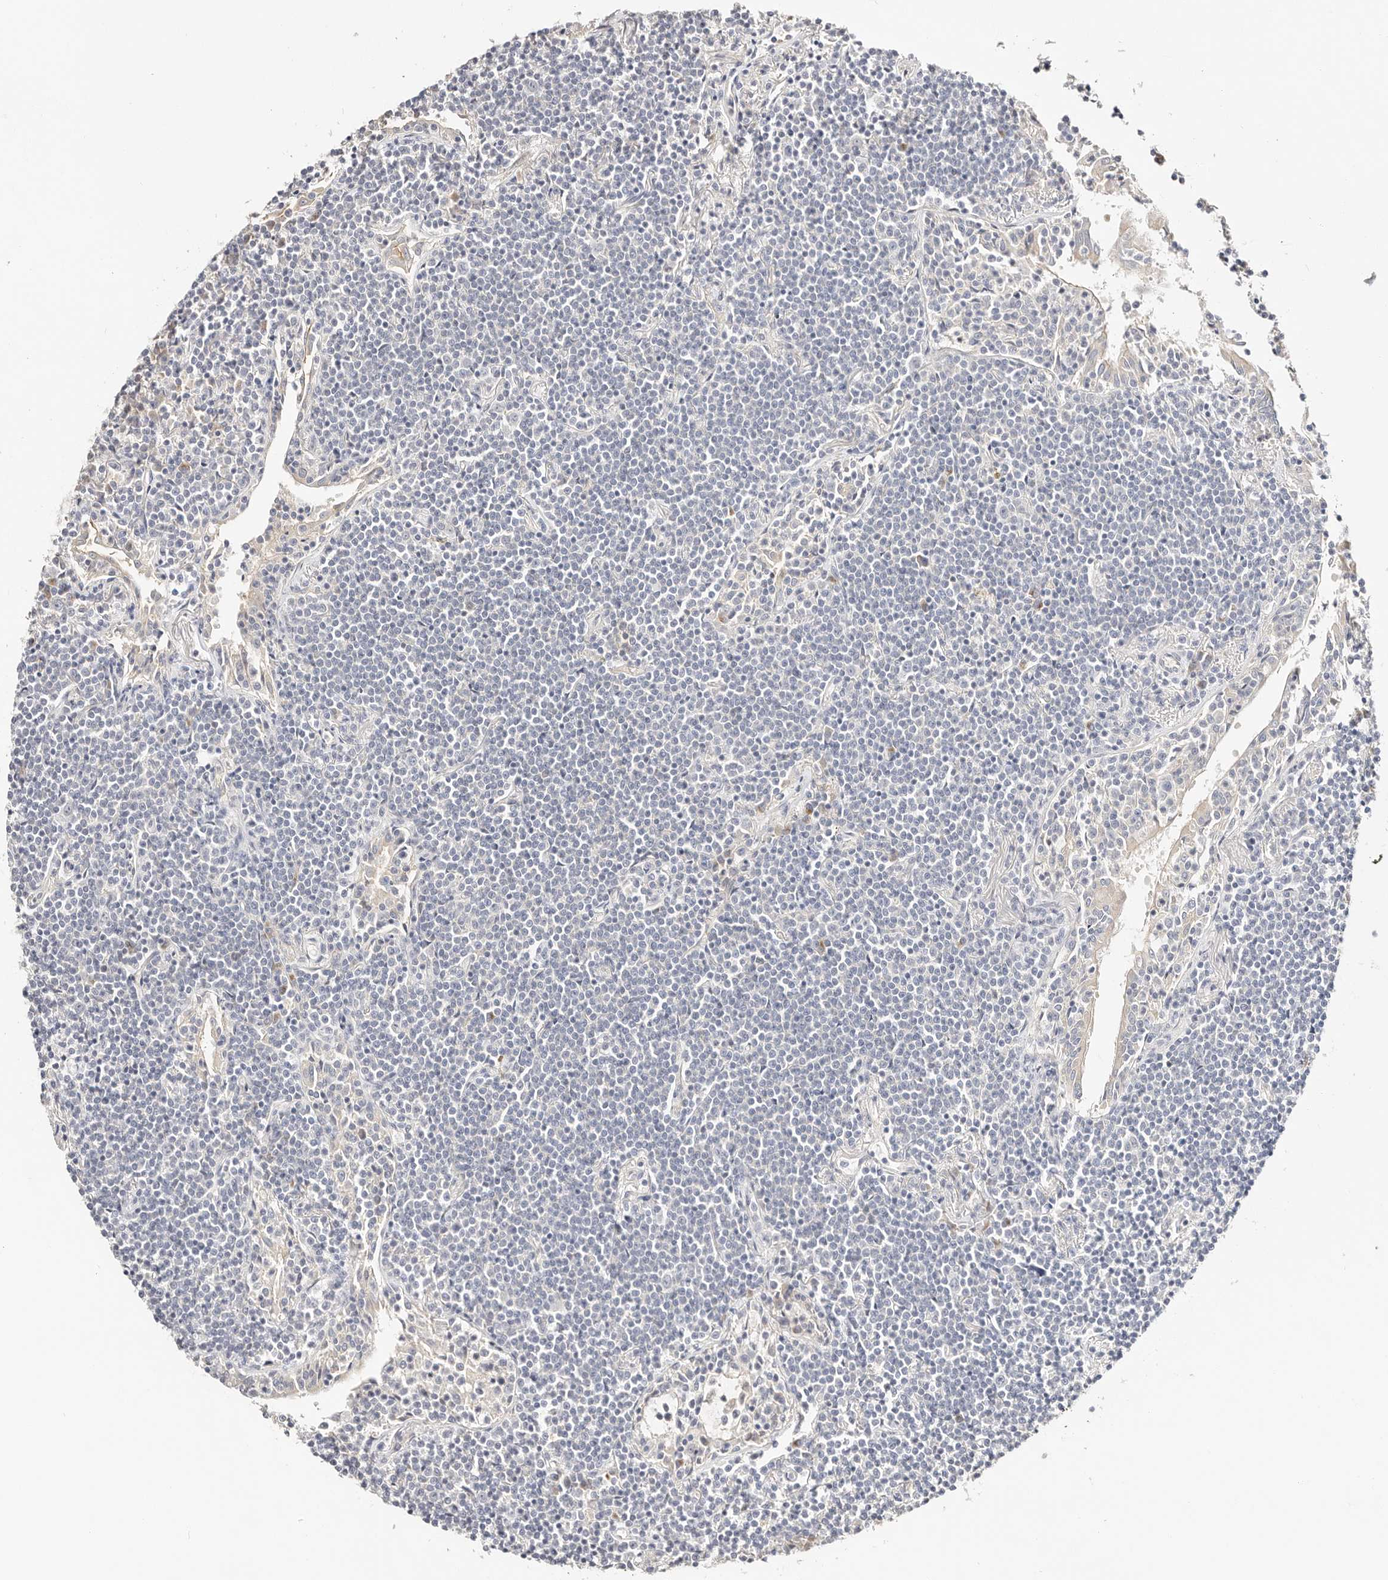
{"staining": {"intensity": "negative", "quantity": "none", "location": "none"}, "tissue": "lymphoma", "cell_type": "Tumor cells", "image_type": "cancer", "snomed": [{"axis": "morphology", "description": "Malignant lymphoma, non-Hodgkin's type, Low grade"}, {"axis": "topography", "description": "Lung"}], "caption": "Lymphoma stained for a protein using immunohistochemistry (IHC) reveals no staining tumor cells.", "gene": "DNASE1", "patient": {"sex": "female", "age": 71}}